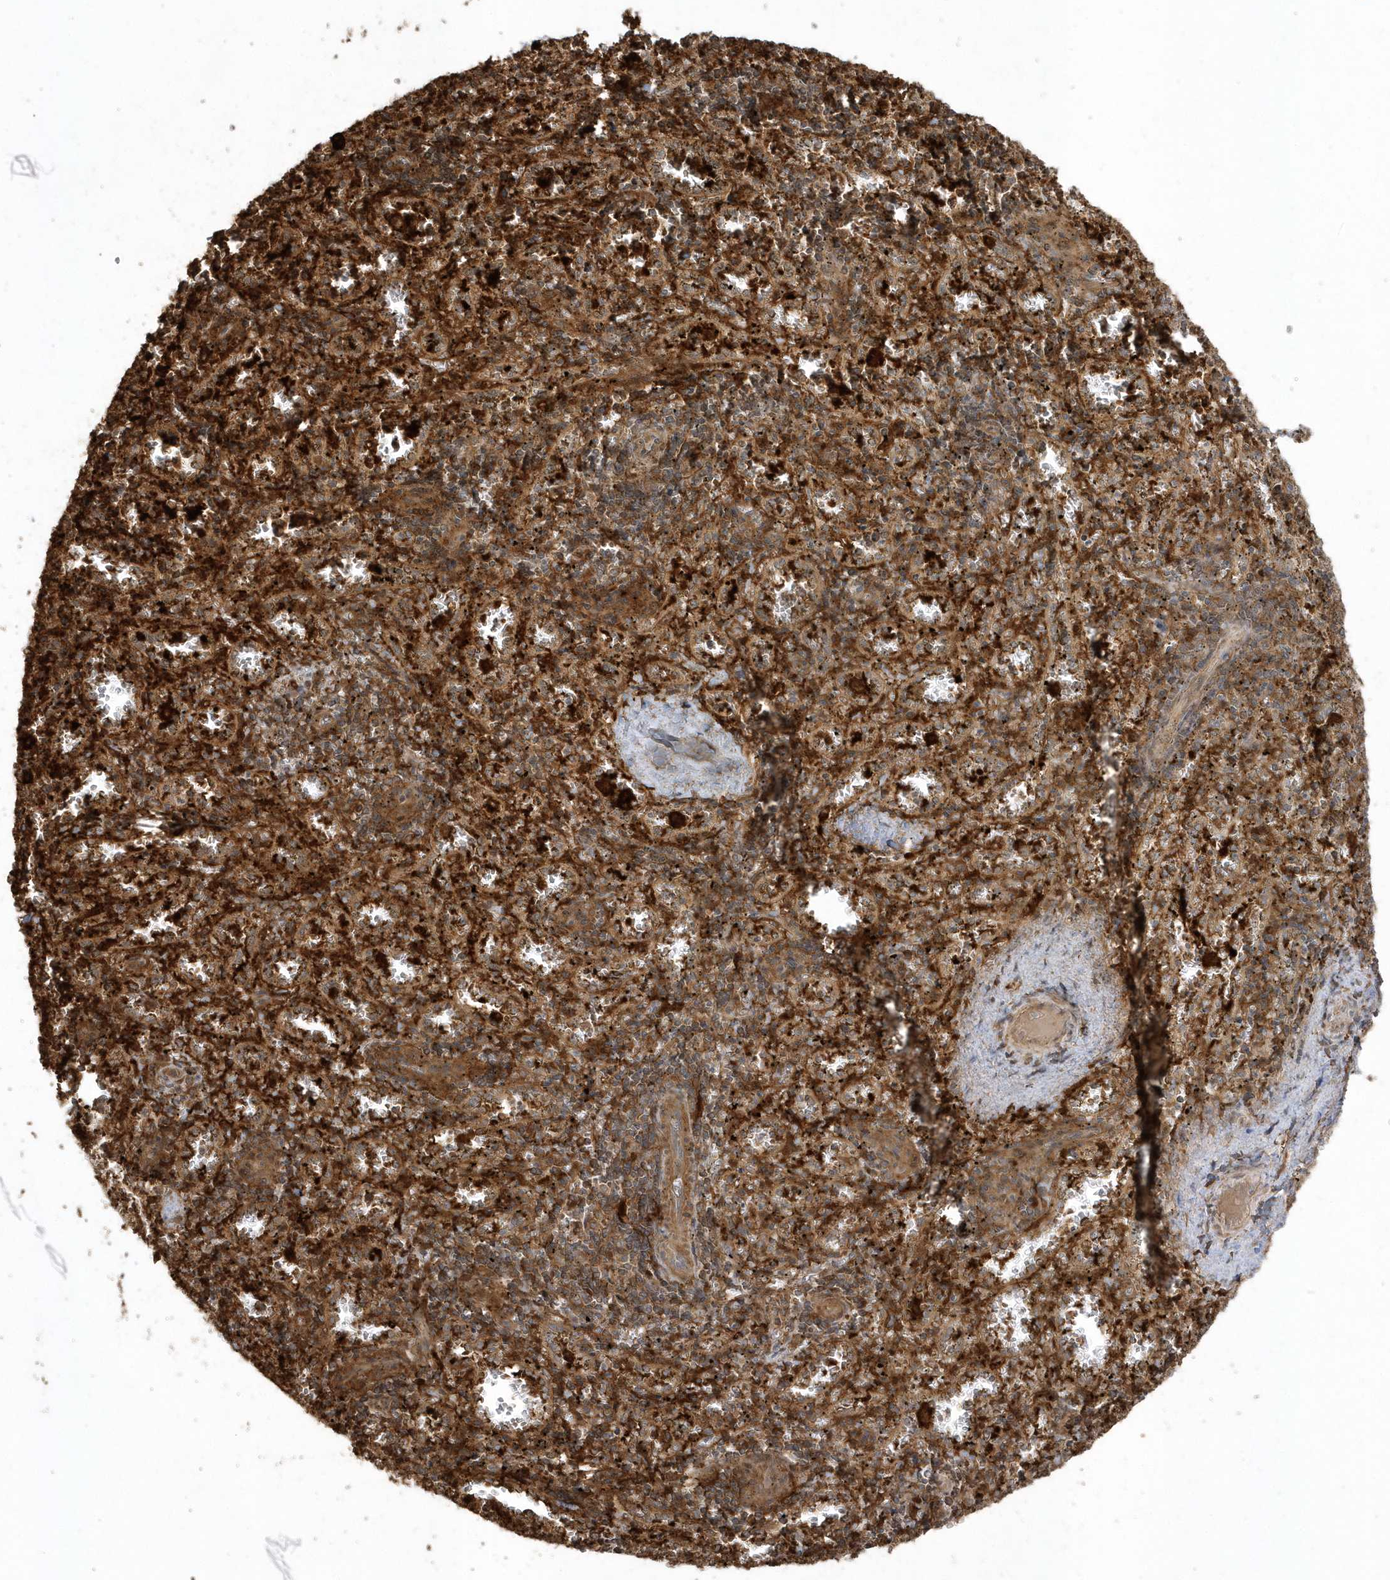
{"staining": {"intensity": "strong", "quantity": ">75%", "location": "cytoplasmic/membranous"}, "tissue": "spleen", "cell_type": "Cells in red pulp", "image_type": "normal", "snomed": [{"axis": "morphology", "description": "Normal tissue, NOS"}, {"axis": "topography", "description": "Spleen"}], "caption": "A photomicrograph showing strong cytoplasmic/membranous positivity in about >75% of cells in red pulp in unremarkable spleen, as visualized by brown immunohistochemical staining.", "gene": "HNMT", "patient": {"sex": "male", "age": 11}}